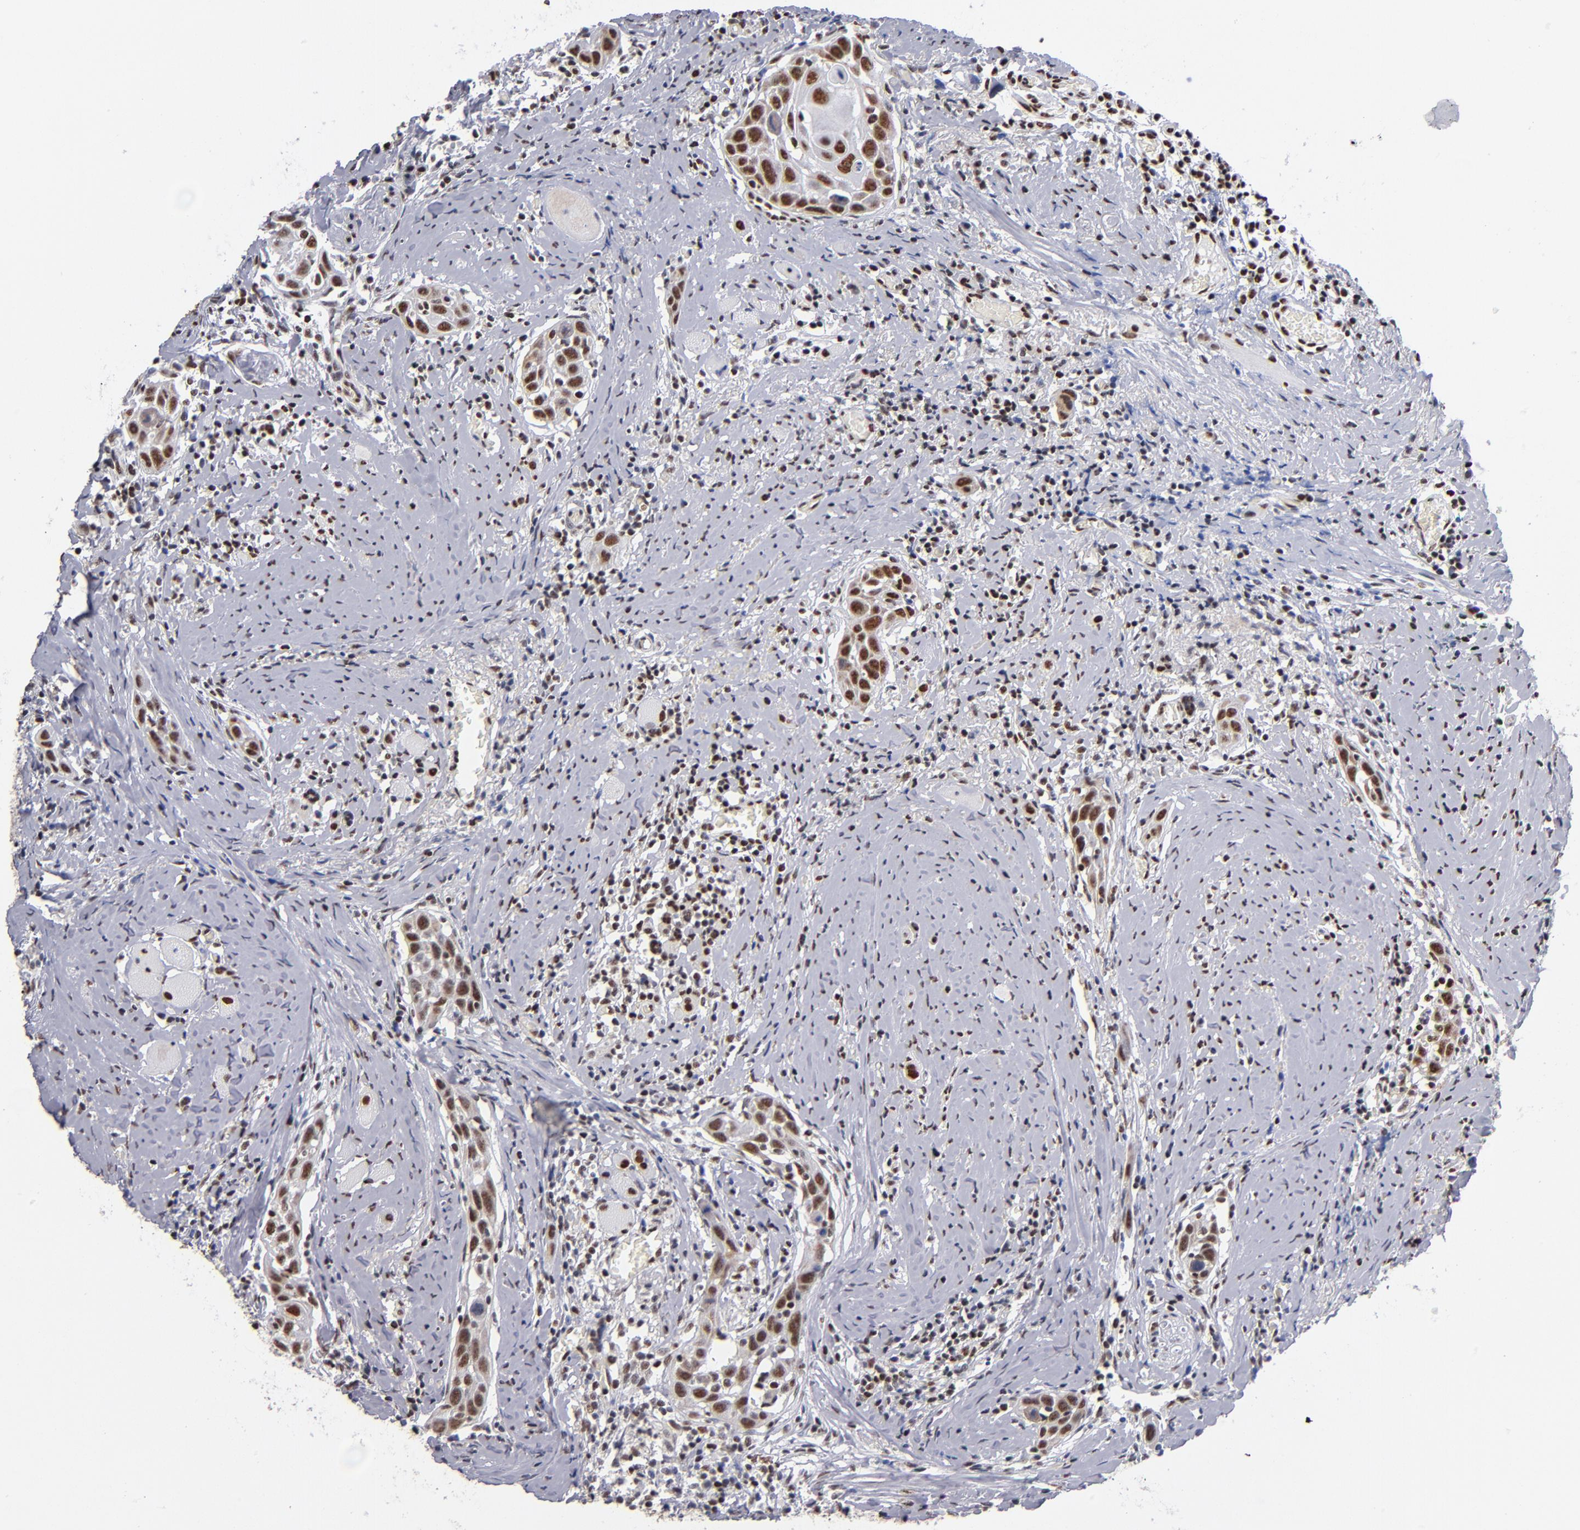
{"staining": {"intensity": "strong", "quantity": "25%-75%", "location": "nuclear"}, "tissue": "head and neck cancer", "cell_type": "Tumor cells", "image_type": "cancer", "snomed": [{"axis": "morphology", "description": "Squamous cell carcinoma, NOS"}, {"axis": "topography", "description": "Oral tissue"}, {"axis": "topography", "description": "Head-Neck"}], "caption": "Human squamous cell carcinoma (head and neck) stained for a protein (brown) displays strong nuclear positive expression in approximately 25%-75% of tumor cells.", "gene": "MN1", "patient": {"sex": "female", "age": 50}}